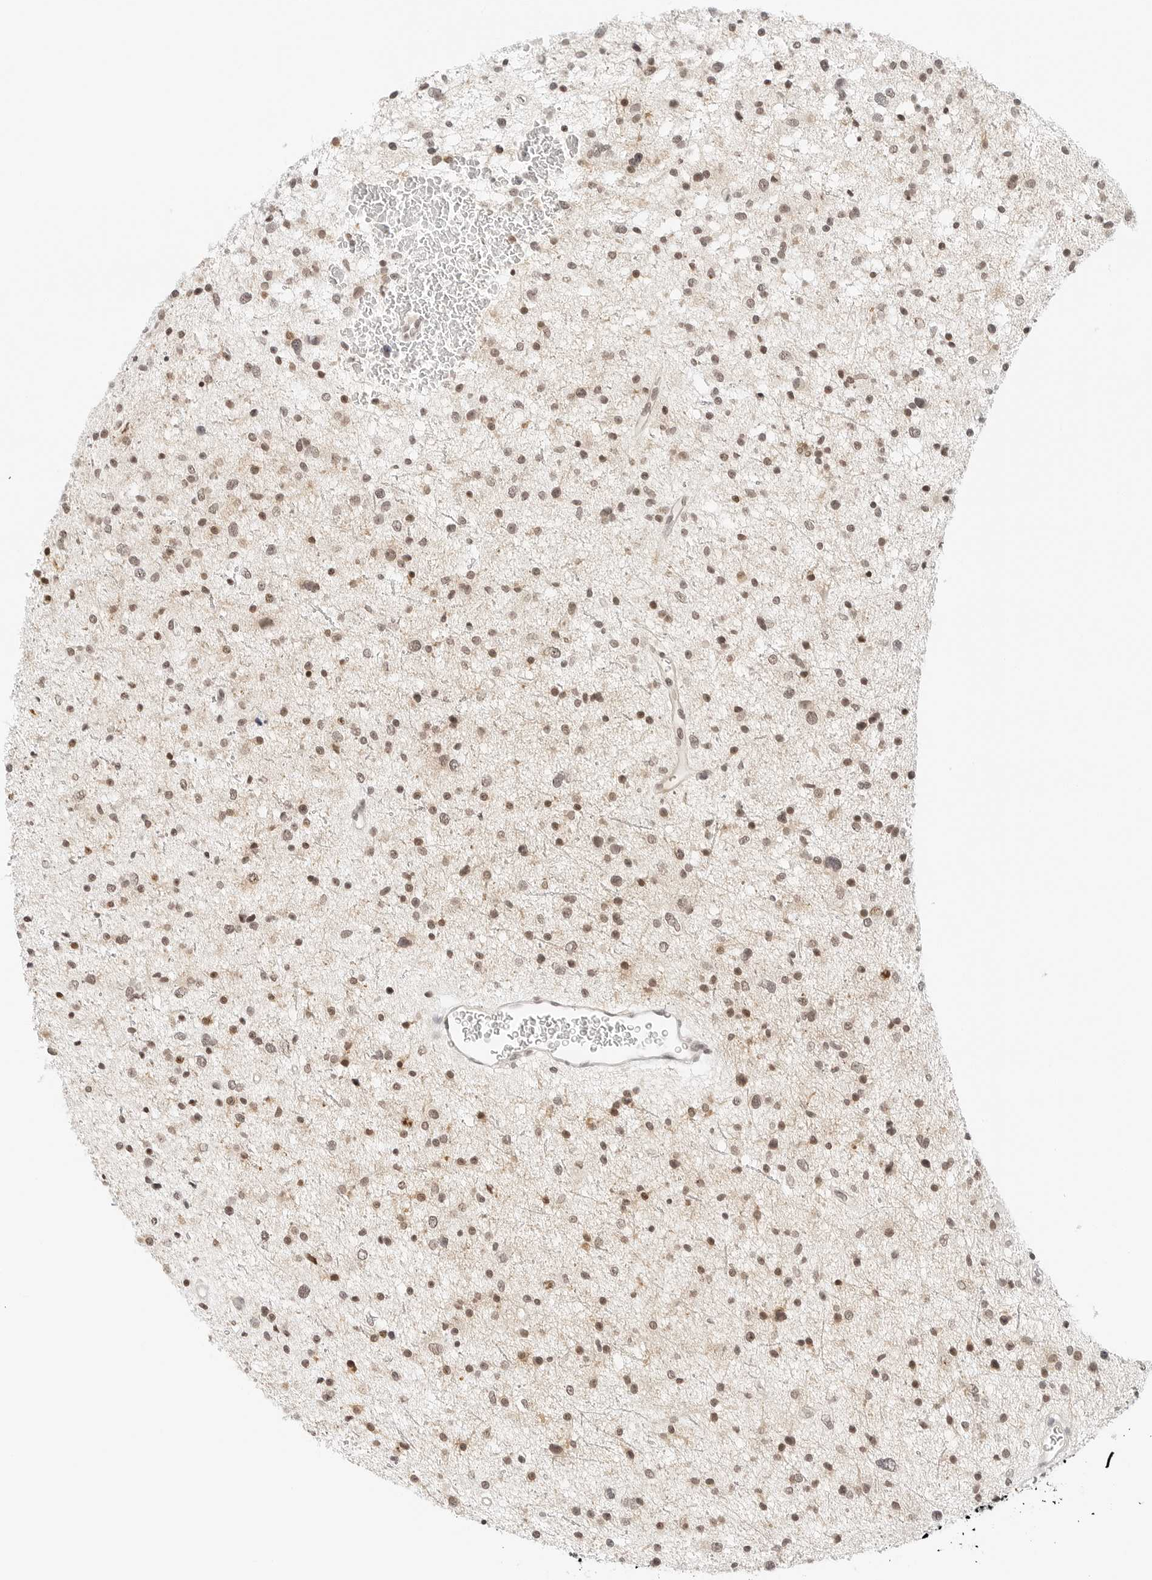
{"staining": {"intensity": "moderate", "quantity": "25%-75%", "location": "nuclear"}, "tissue": "glioma", "cell_type": "Tumor cells", "image_type": "cancer", "snomed": [{"axis": "morphology", "description": "Glioma, malignant, Low grade"}, {"axis": "topography", "description": "Brain"}], "caption": "The micrograph exhibits a brown stain indicating the presence of a protein in the nuclear of tumor cells in glioma.", "gene": "NEO1", "patient": {"sex": "female", "age": 37}}